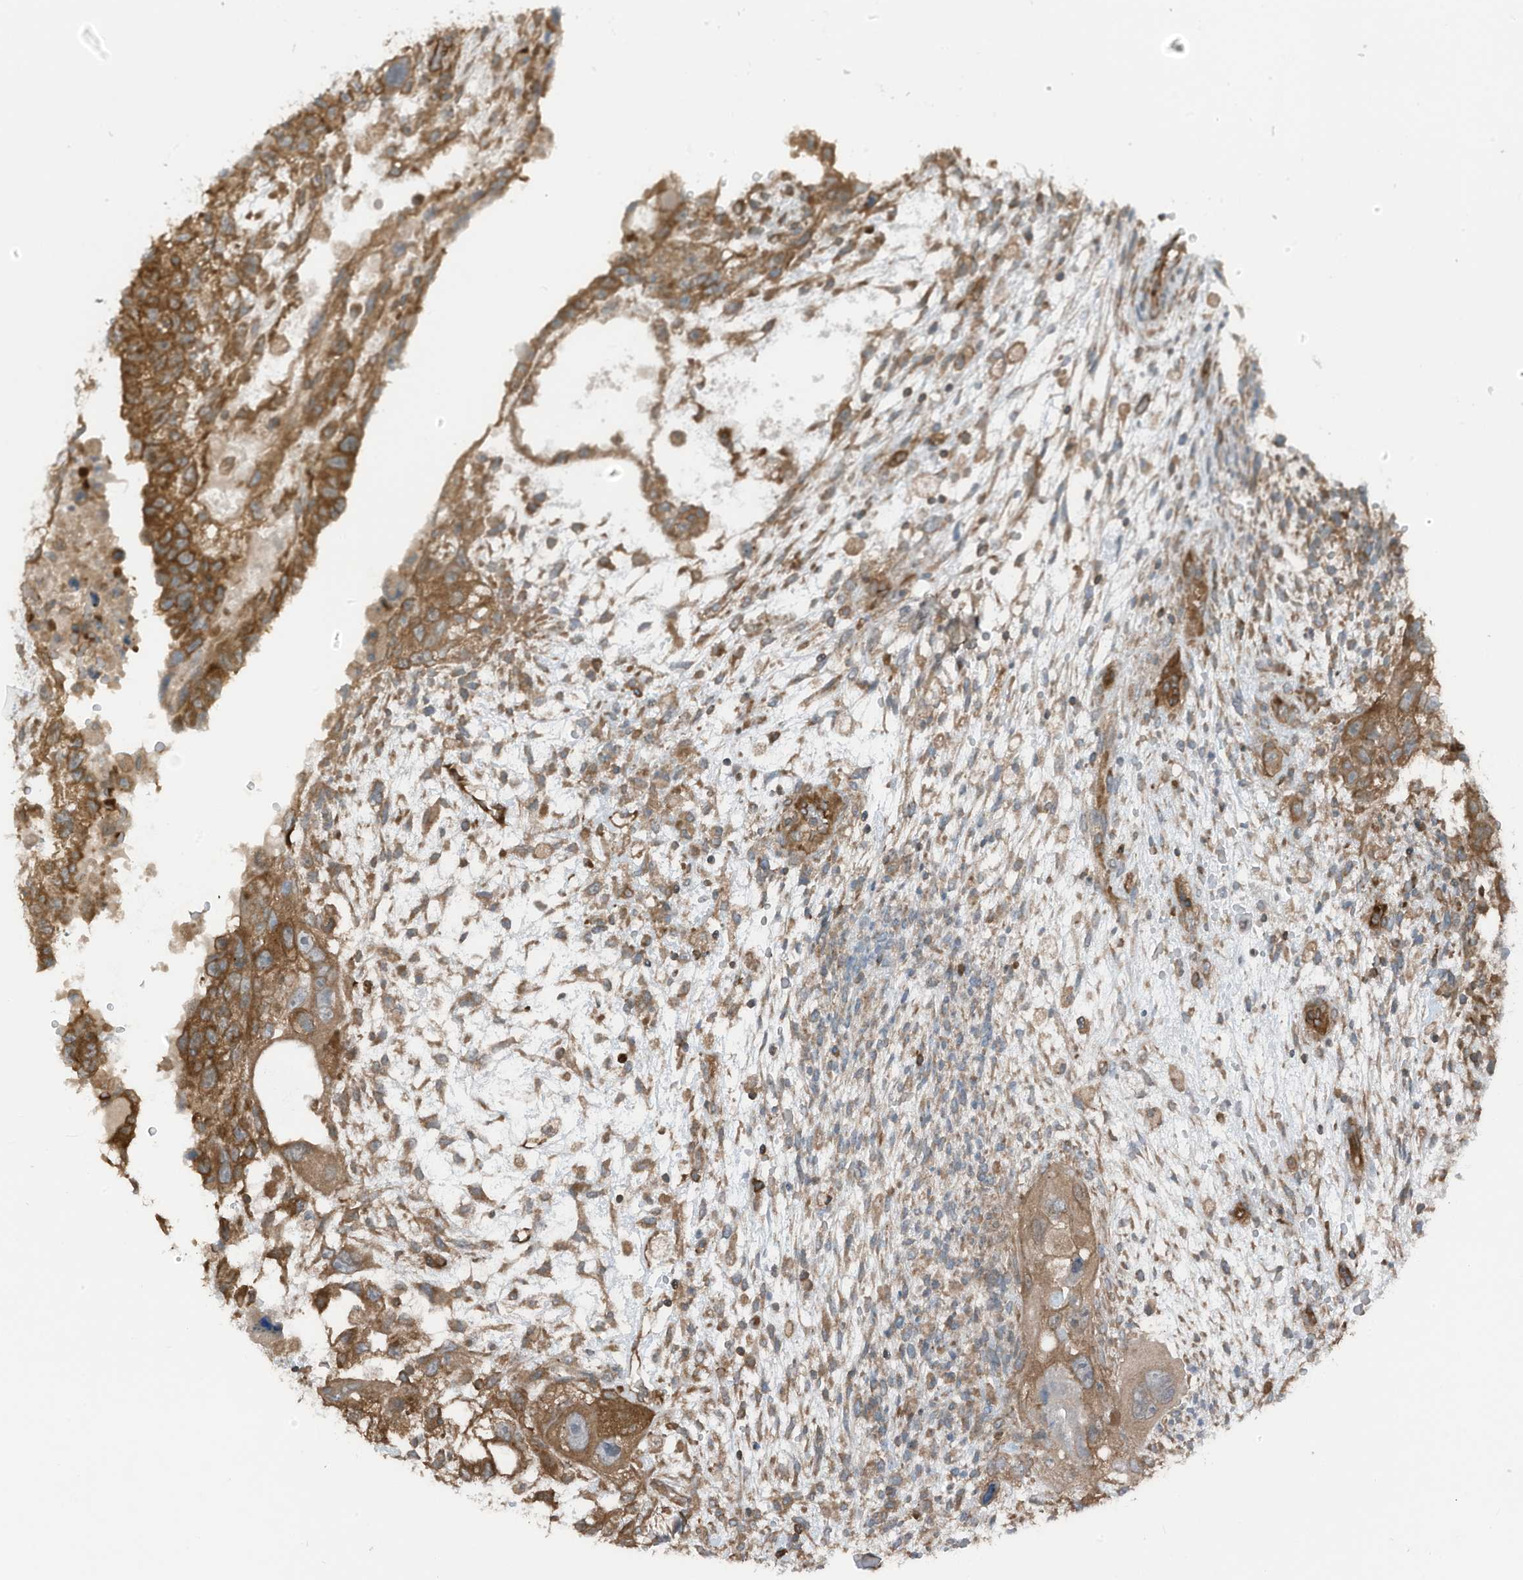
{"staining": {"intensity": "strong", "quantity": ">75%", "location": "cytoplasmic/membranous"}, "tissue": "testis cancer", "cell_type": "Tumor cells", "image_type": "cancer", "snomed": [{"axis": "morphology", "description": "Carcinoma, Embryonal, NOS"}, {"axis": "topography", "description": "Testis"}], "caption": "A high-resolution histopathology image shows IHC staining of embryonal carcinoma (testis), which displays strong cytoplasmic/membranous positivity in approximately >75% of tumor cells.", "gene": "TXNDC9", "patient": {"sex": "male", "age": 36}}